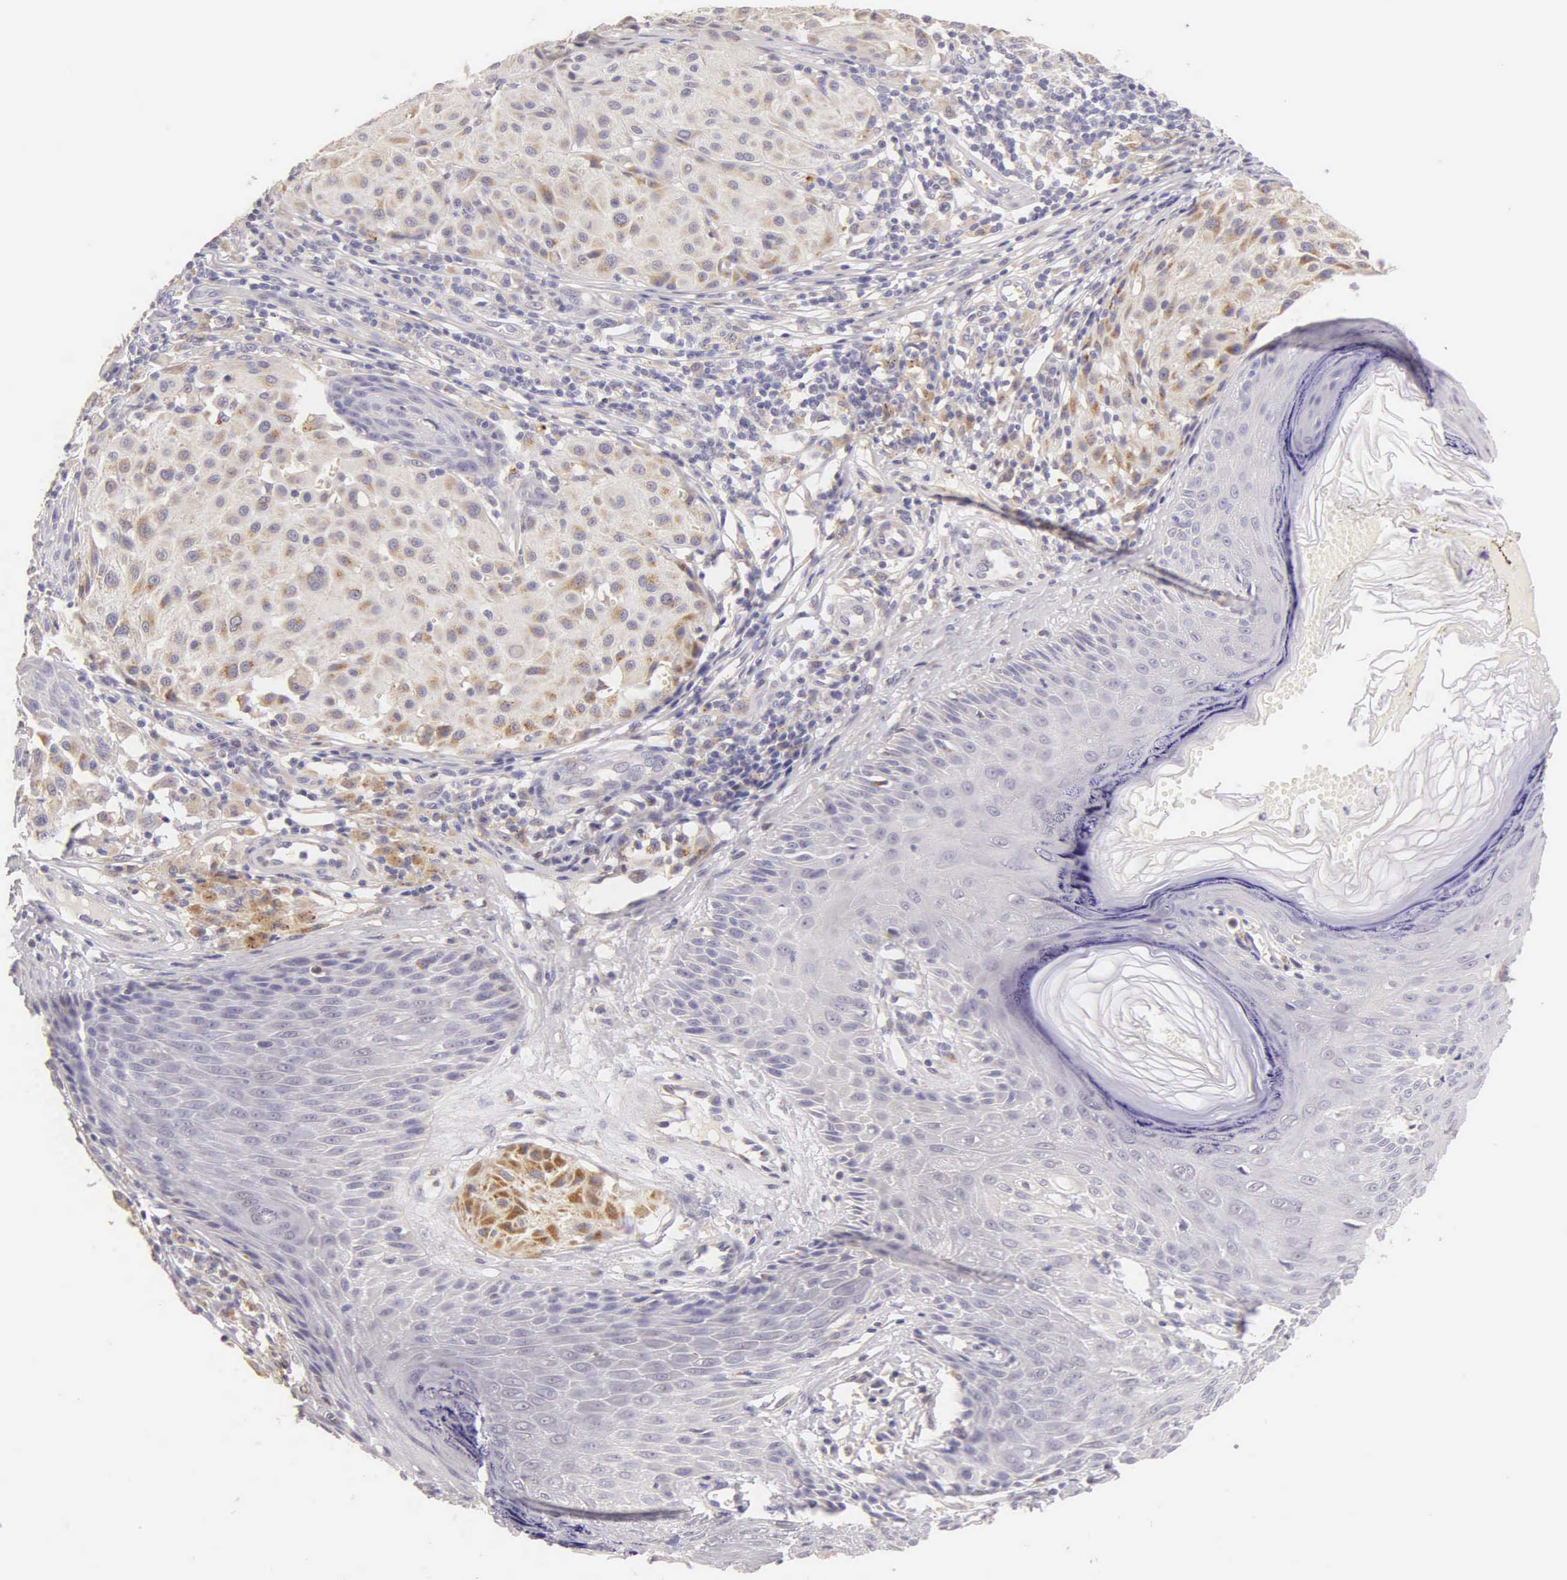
{"staining": {"intensity": "negative", "quantity": "none", "location": "none"}, "tissue": "melanoma", "cell_type": "Tumor cells", "image_type": "cancer", "snomed": [{"axis": "morphology", "description": "Malignant melanoma, NOS"}, {"axis": "topography", "description": "Skin"}], "caption": "Tumor cells are negative for protein expression in human malignant melanoma.", "gene": "ESR1", "patient": {"sex": "male", "age": 36}}